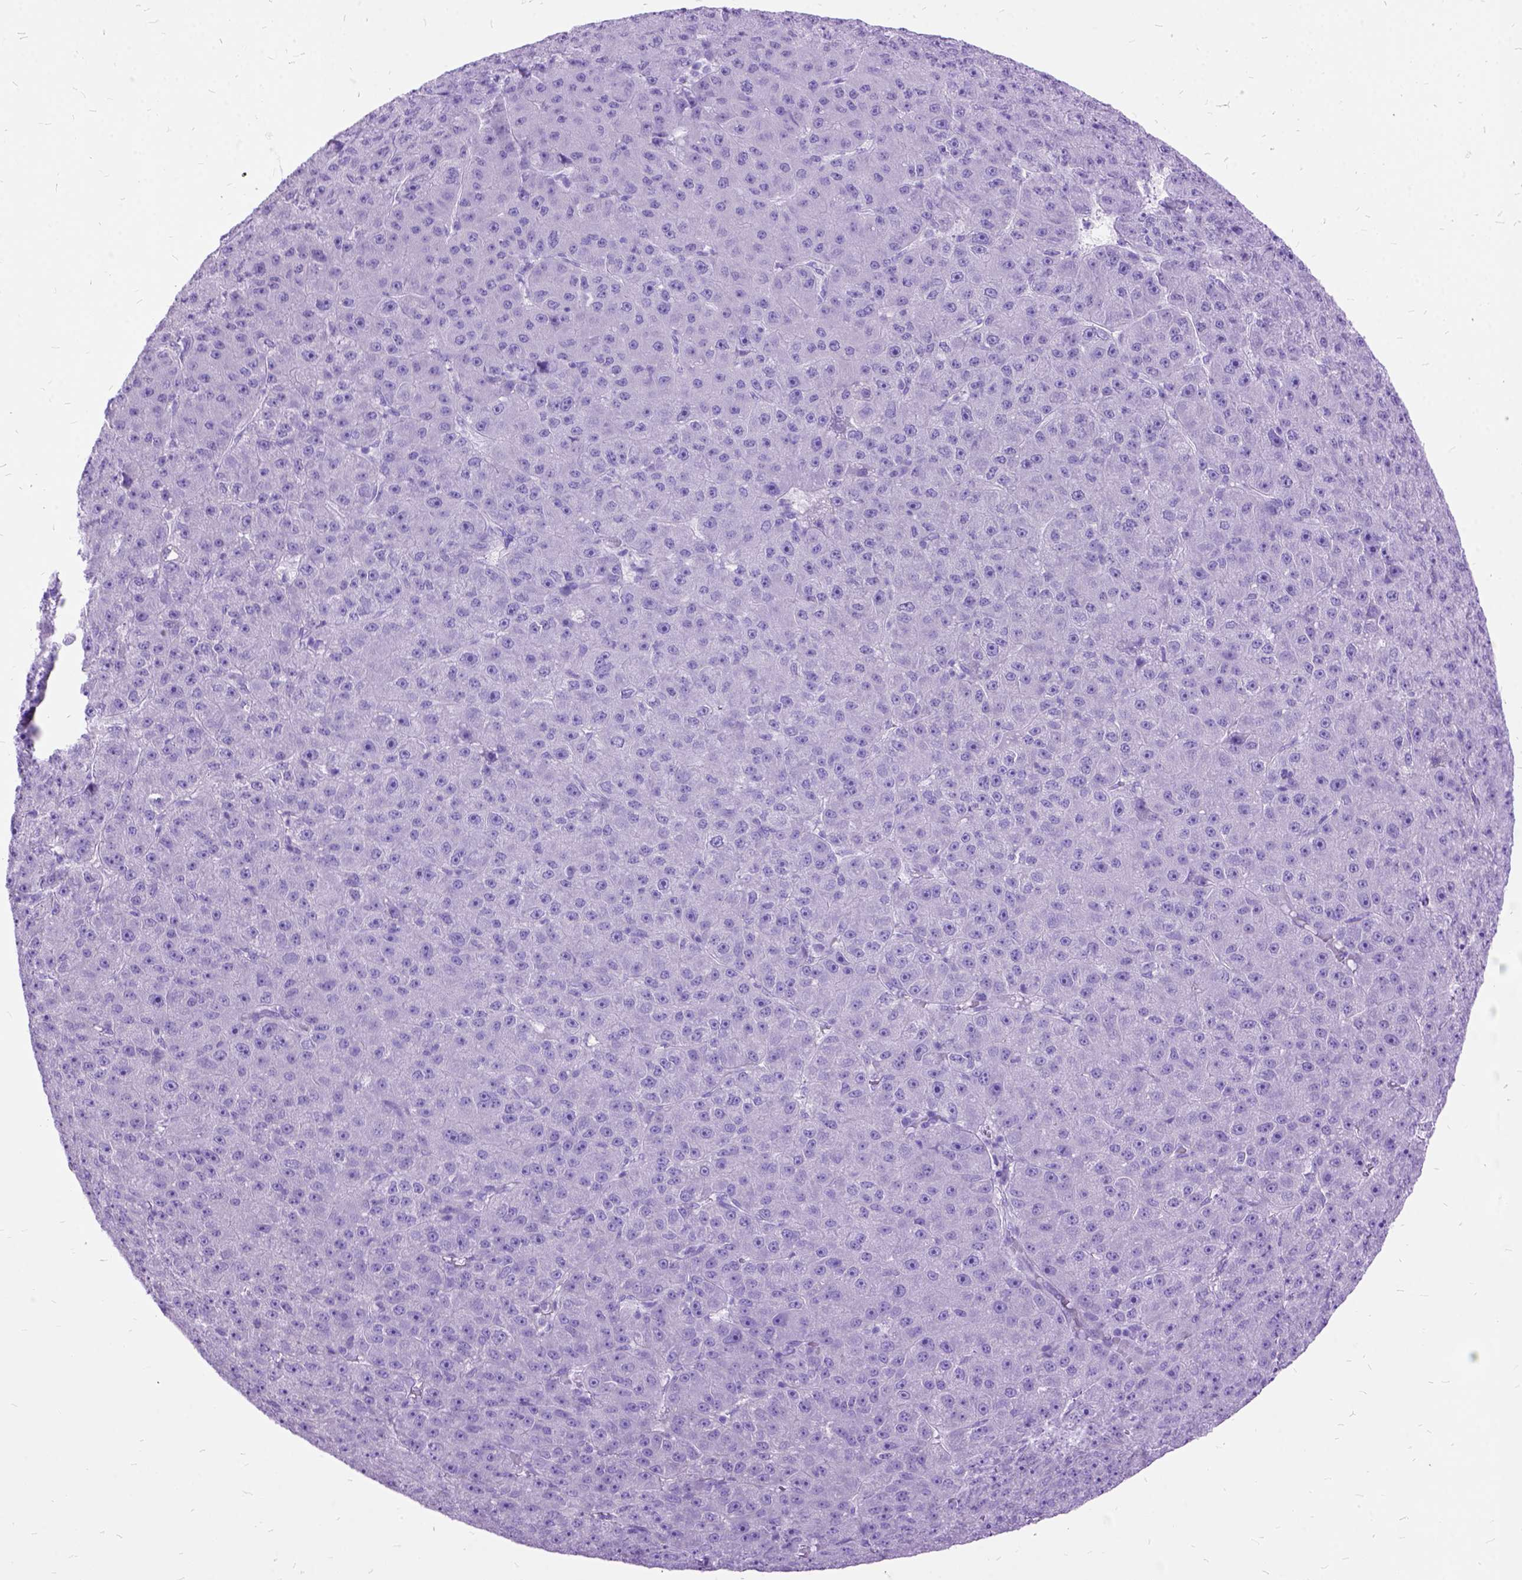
{"staining": {"intensity": "negative", "quantity": "none", "location": "none"}, "tissue": "liver cancer", "cell_type": "Tumor cells", "image_type": "cancer", "snomed": [{"axis": "morphology", "description": "Carcinoma, Hepatocellular, NOS"}, {"axis": "topography", "description": "Liver"}], "caption": "Immunohistochemical staining of human hepatocellular carcinoma (liver) displays no significant positivity in tumor cells.", "gene": "DNAH2", "patient": {"sex": "male", "age": 67}}